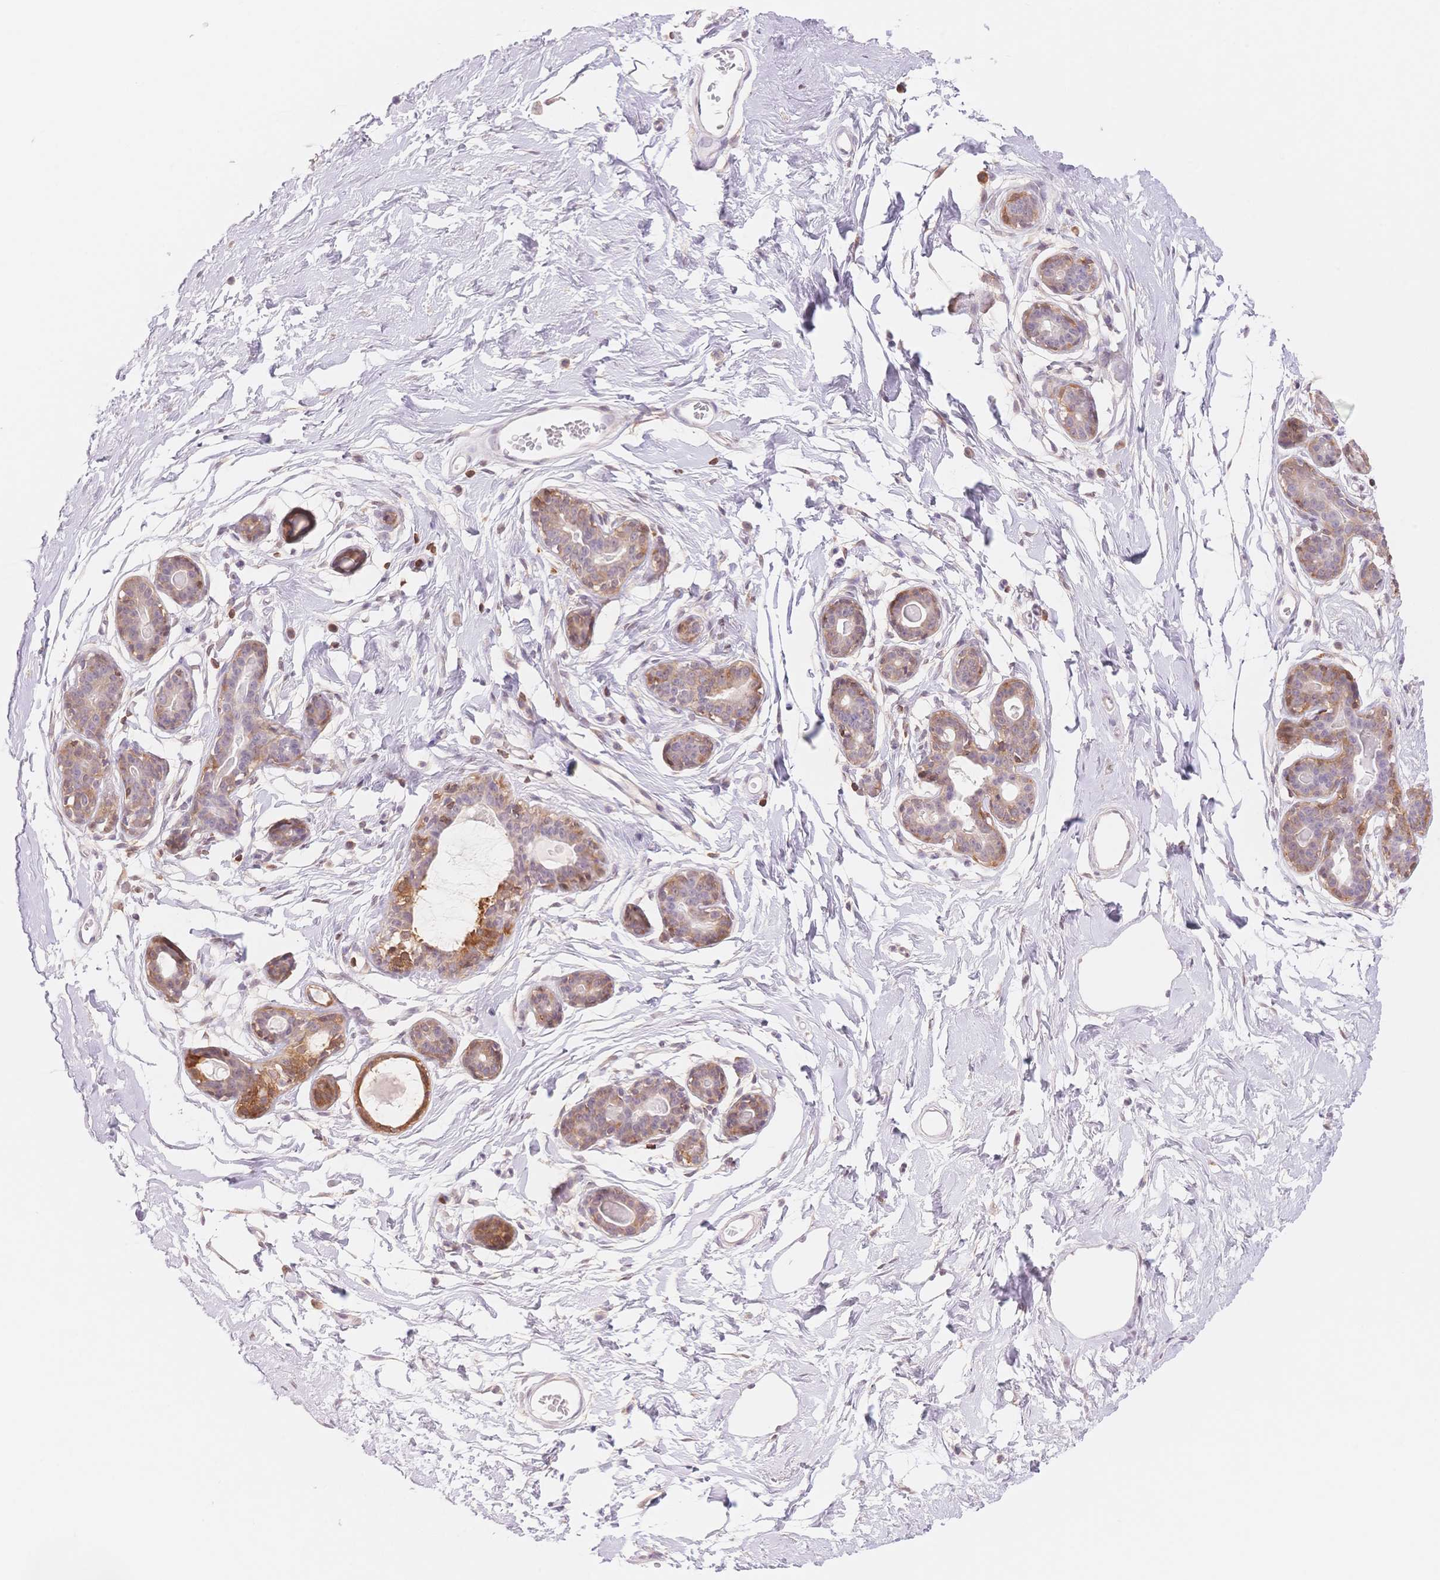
{"staining": {"intensity": "moderate", "quantity": "25%-75%", "location": "cytoplasmic/membranous"}, "tissue": "breast", "cell_type": "Adipocytes", "image_type": "normal", "snomed": [{"axis": "morphology", "description": "Normal tissue, NOS"}, {"axis": "topography", "description": "Breast"}], "caption": "High-power microscopy captured an immunohistochemistry (IHC) photomicrograph of normal breast, revealing moderate cytoplasmic/membranous staining in about 25%-75% of adipocytes. Nuclei are stained in blue.", "gene": "STK39", "patient": {"sex": "female", "age": 45}}